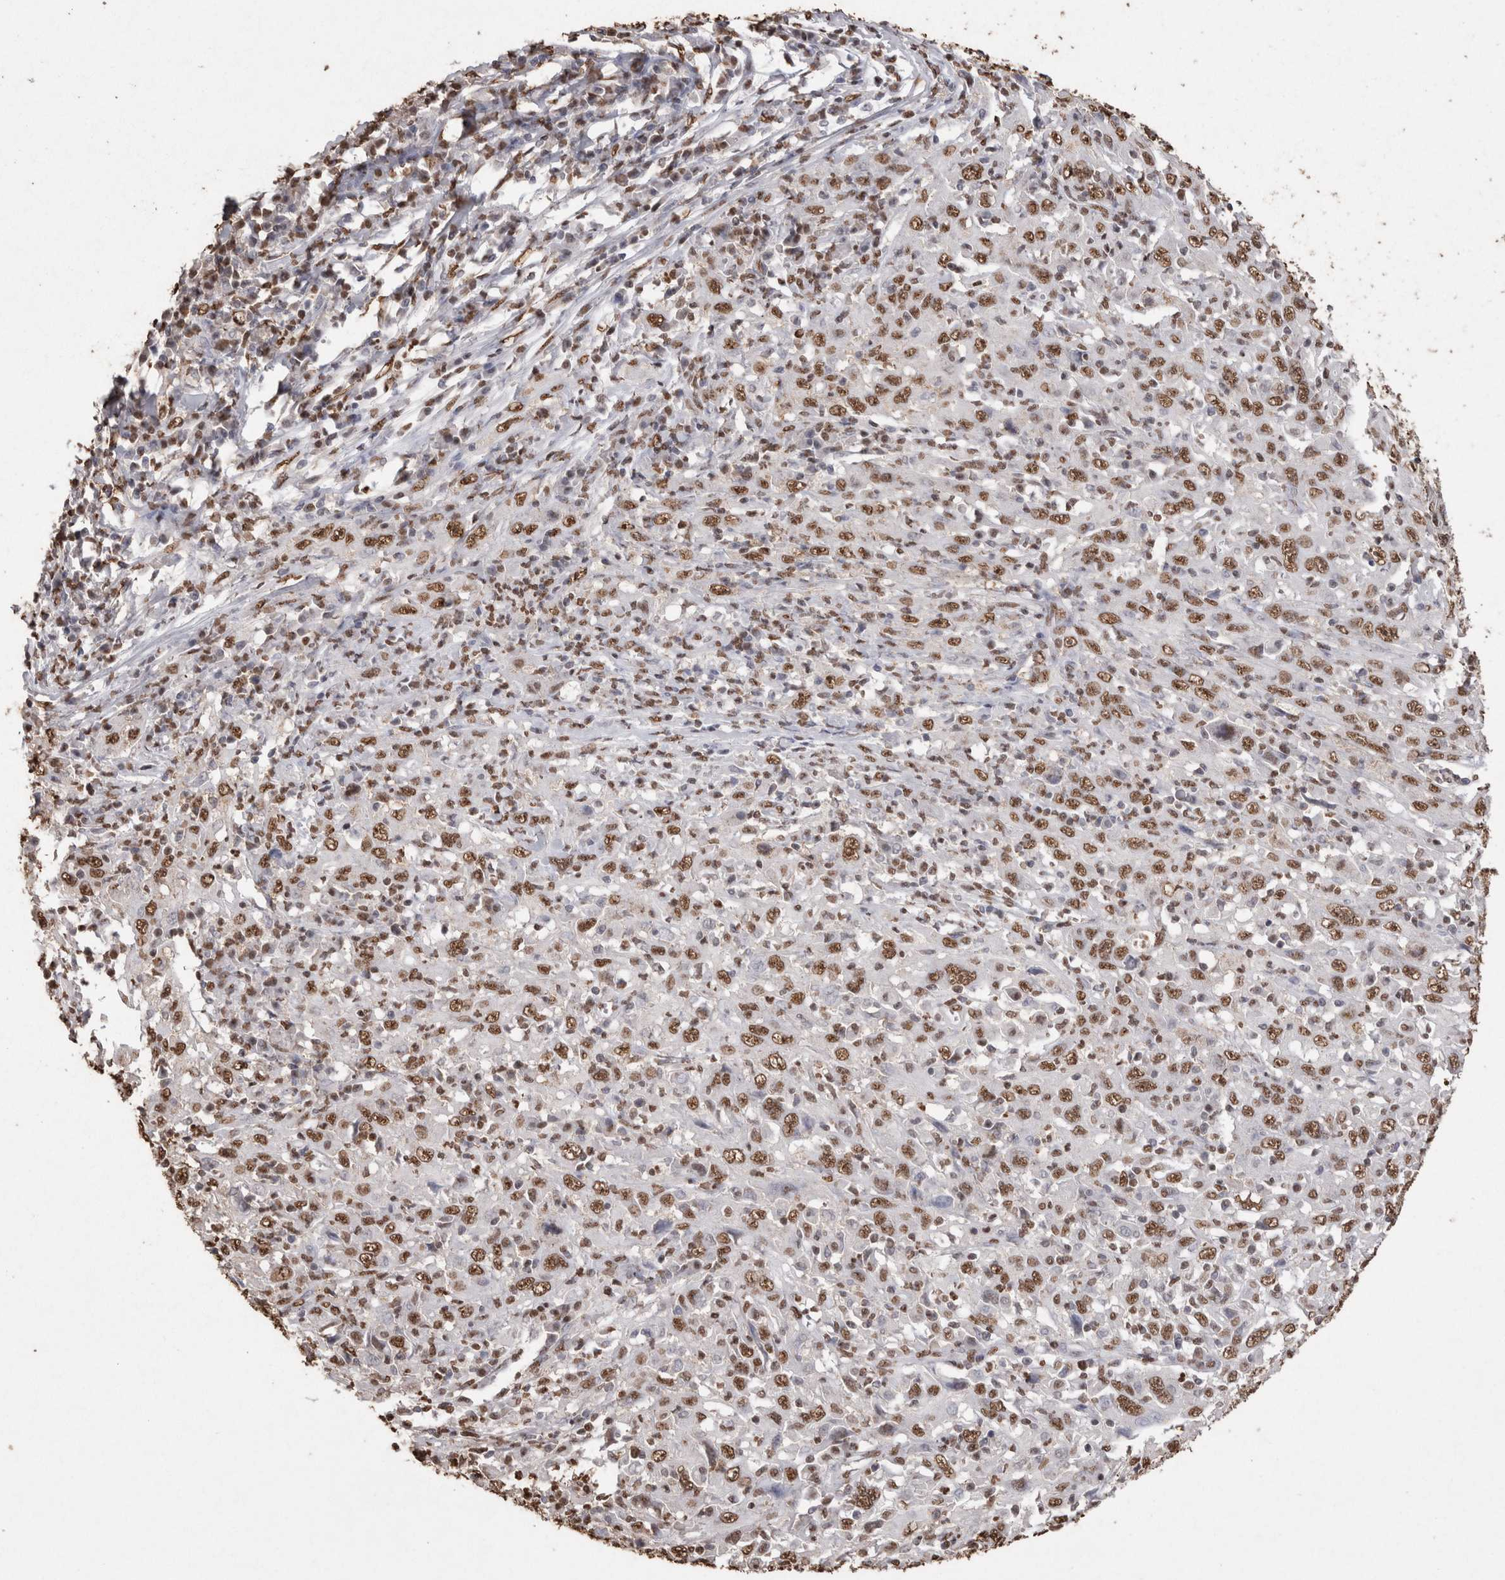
{"staining": {"intensity": "moderate", "quantity": ">75%", "location": "nuclear"}, "tissue": "cervical cancer", "cell_type": "Tumor cells", "image_type": "cancer", "snomed": [{"axis": "morphology", "description": "Squamous cell carcinoma, NOS"}, {"axis": "topography", "description": "Cervix"}], "caption": "This image displays cervical squamous cell carcinoma stained with immunohistochemistry to label a protein in brown. The nuclear of tumor cells show moderate positivity for the protein. Nuclei are counter-stained blue.", "gene": "NTHL1", "patient": {"sex": "female", "age": 46}}